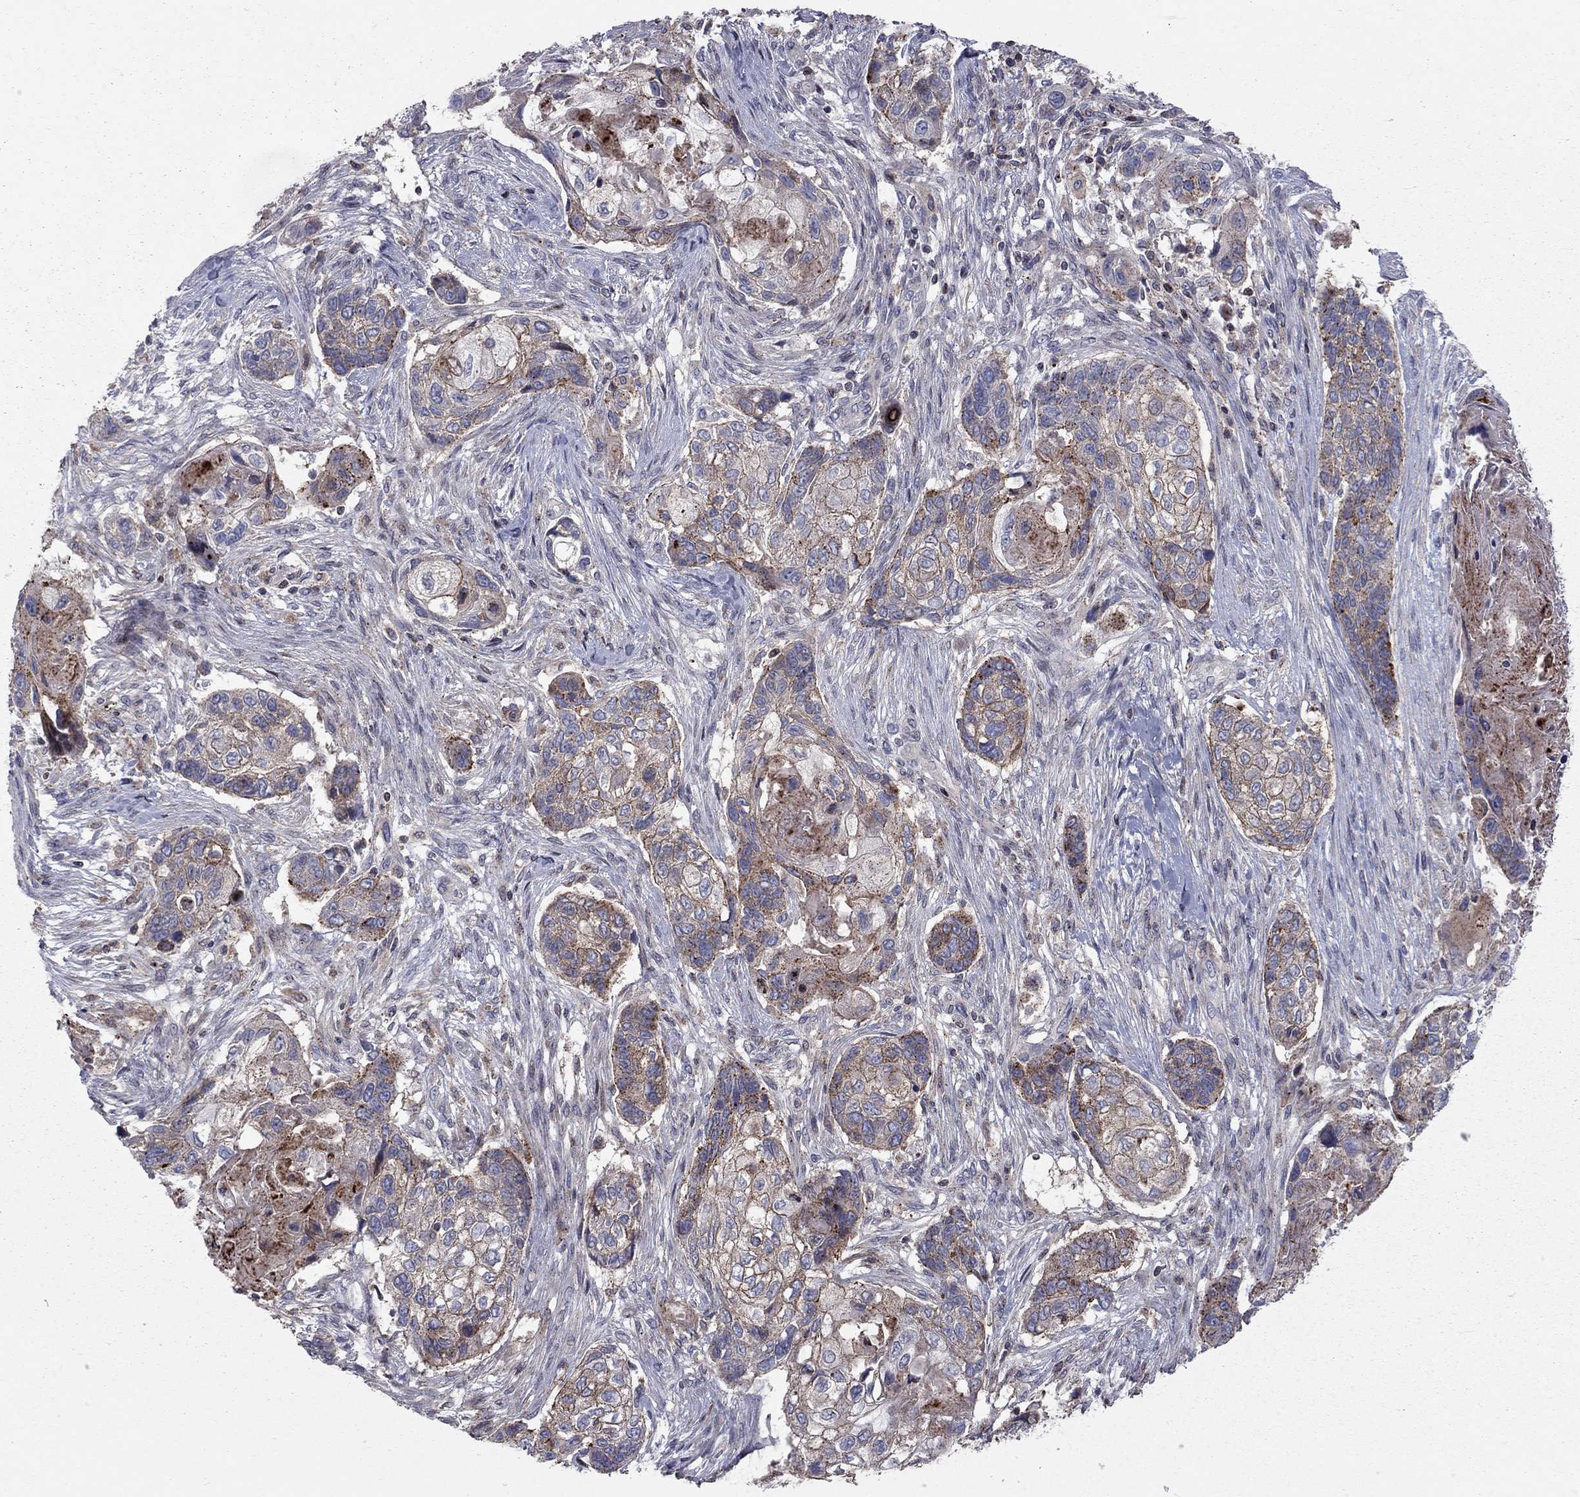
{"staining": {"intensity": "moderate", "quantity": "25%-75%", "location": "cytoplasmic/membranous"}, "tissue": "lung cancer", "cell_type": "Tumor cells", "image_type": "cancer", "snomed": [{"axis": "morphology", "description": "Normal tissue, NOS"}, {"axis": "morphology", "description": "Squamous cell carcinoma, NOS"}, {"axis": "topography", "description": "Bronchus"}, {"axis": "topography", "description": "Lung"}], "caption": "A medium amount of moderate cytoplasmic/membranous positivity is present in about 25%-75% of tumor cells in lung cancer tissue.", "gene": "ERN2", "patient": {"sex": "male", "age": 69}}